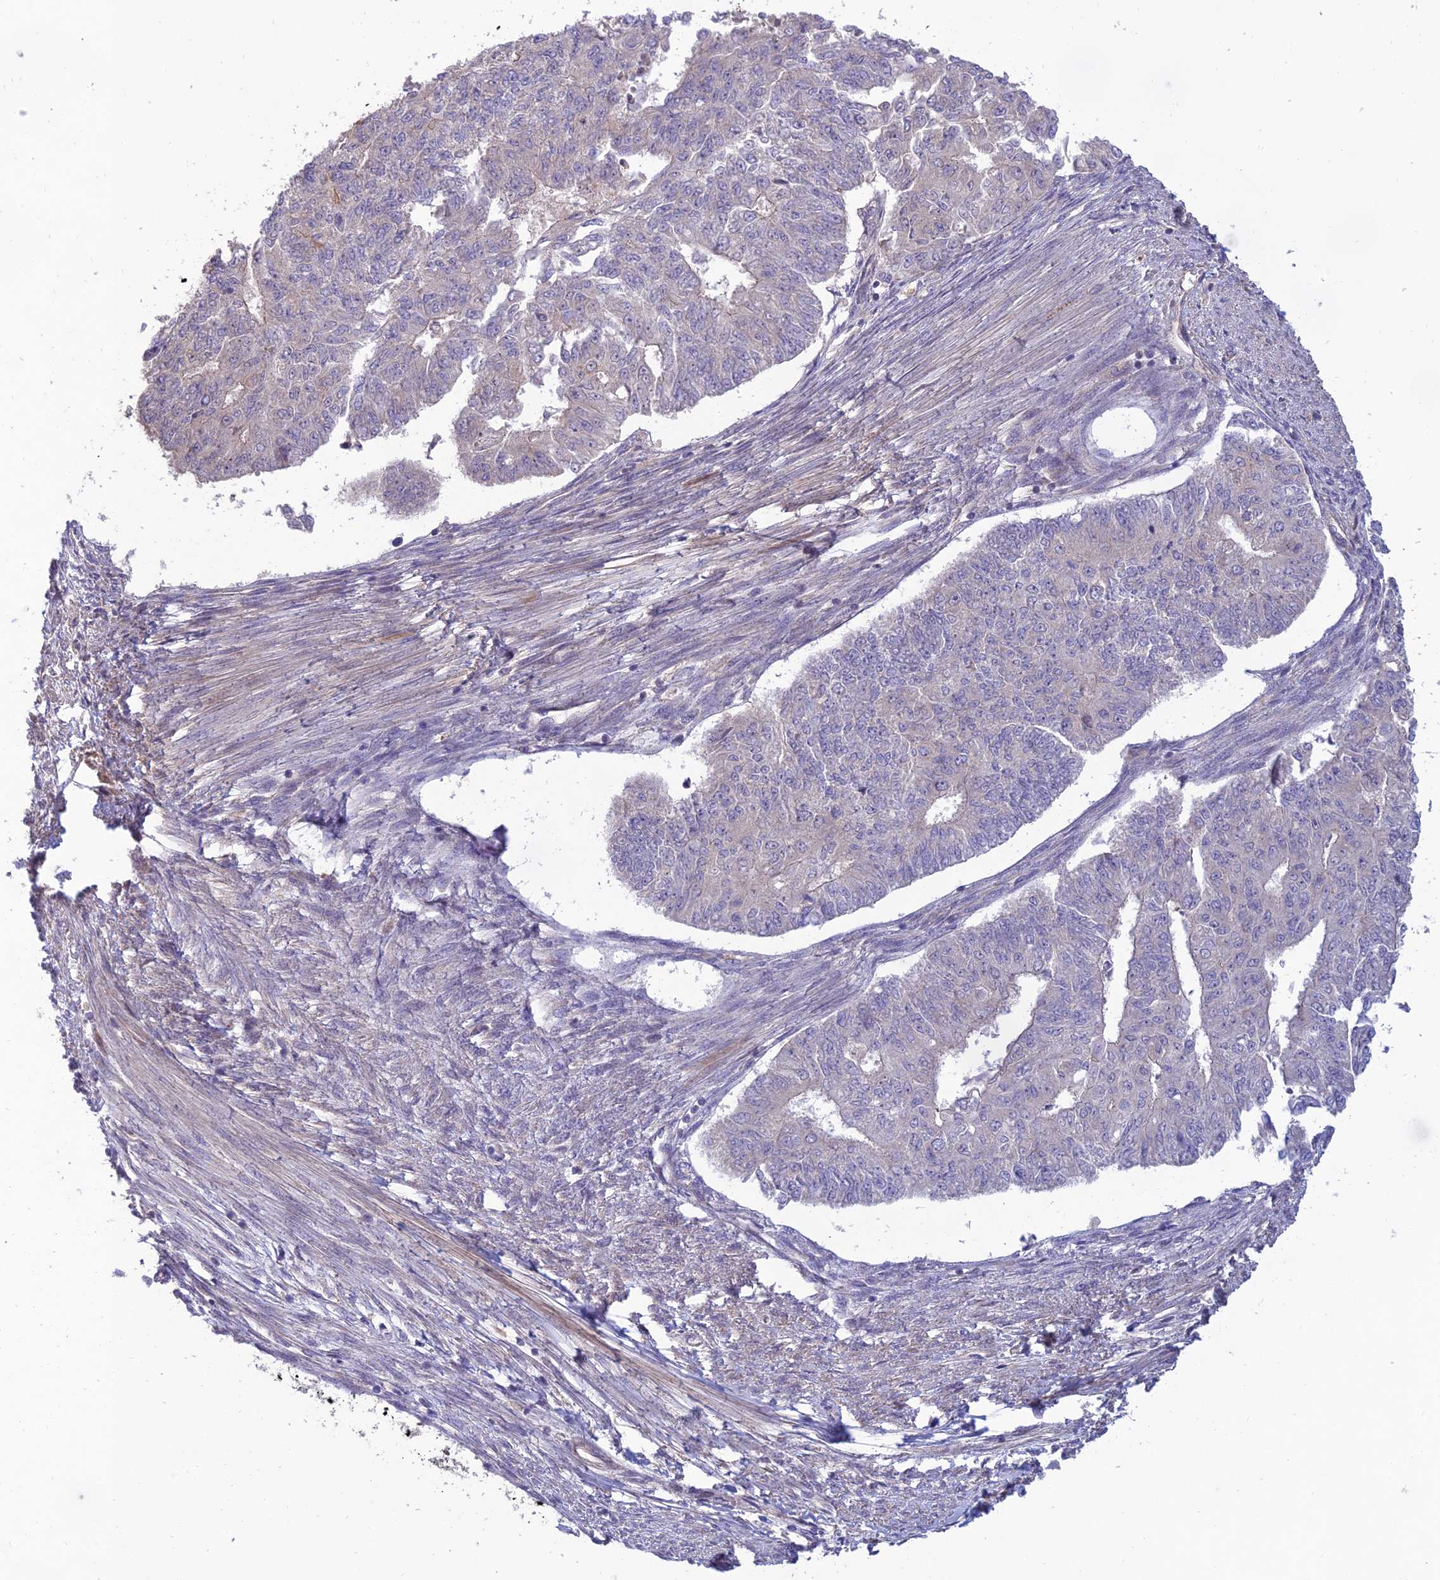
{"staining": {"intensity": "negative", "quantity": "none", "location": "none"}, "tissue": "endometrial cancer", "cell_type": "Tumor cells", "image_type": "cancer", "snomed": [{"axis": "morphology", "description": "Adenocarcinoma, NOS"}, {"axis": "topography", "description": "Endometrium"}], "caption": "Image shows no significant protein positivity in tumor cells of endometrial cancer (adenocarcinoma). The staining was performed using DAB to visualize the protein expression in brown, while the nuclei were stained in blue with hematoxylin (Magnification: 20x).", "gene": "C3orf20", "patient": {"sex": "female", "age": 32}}